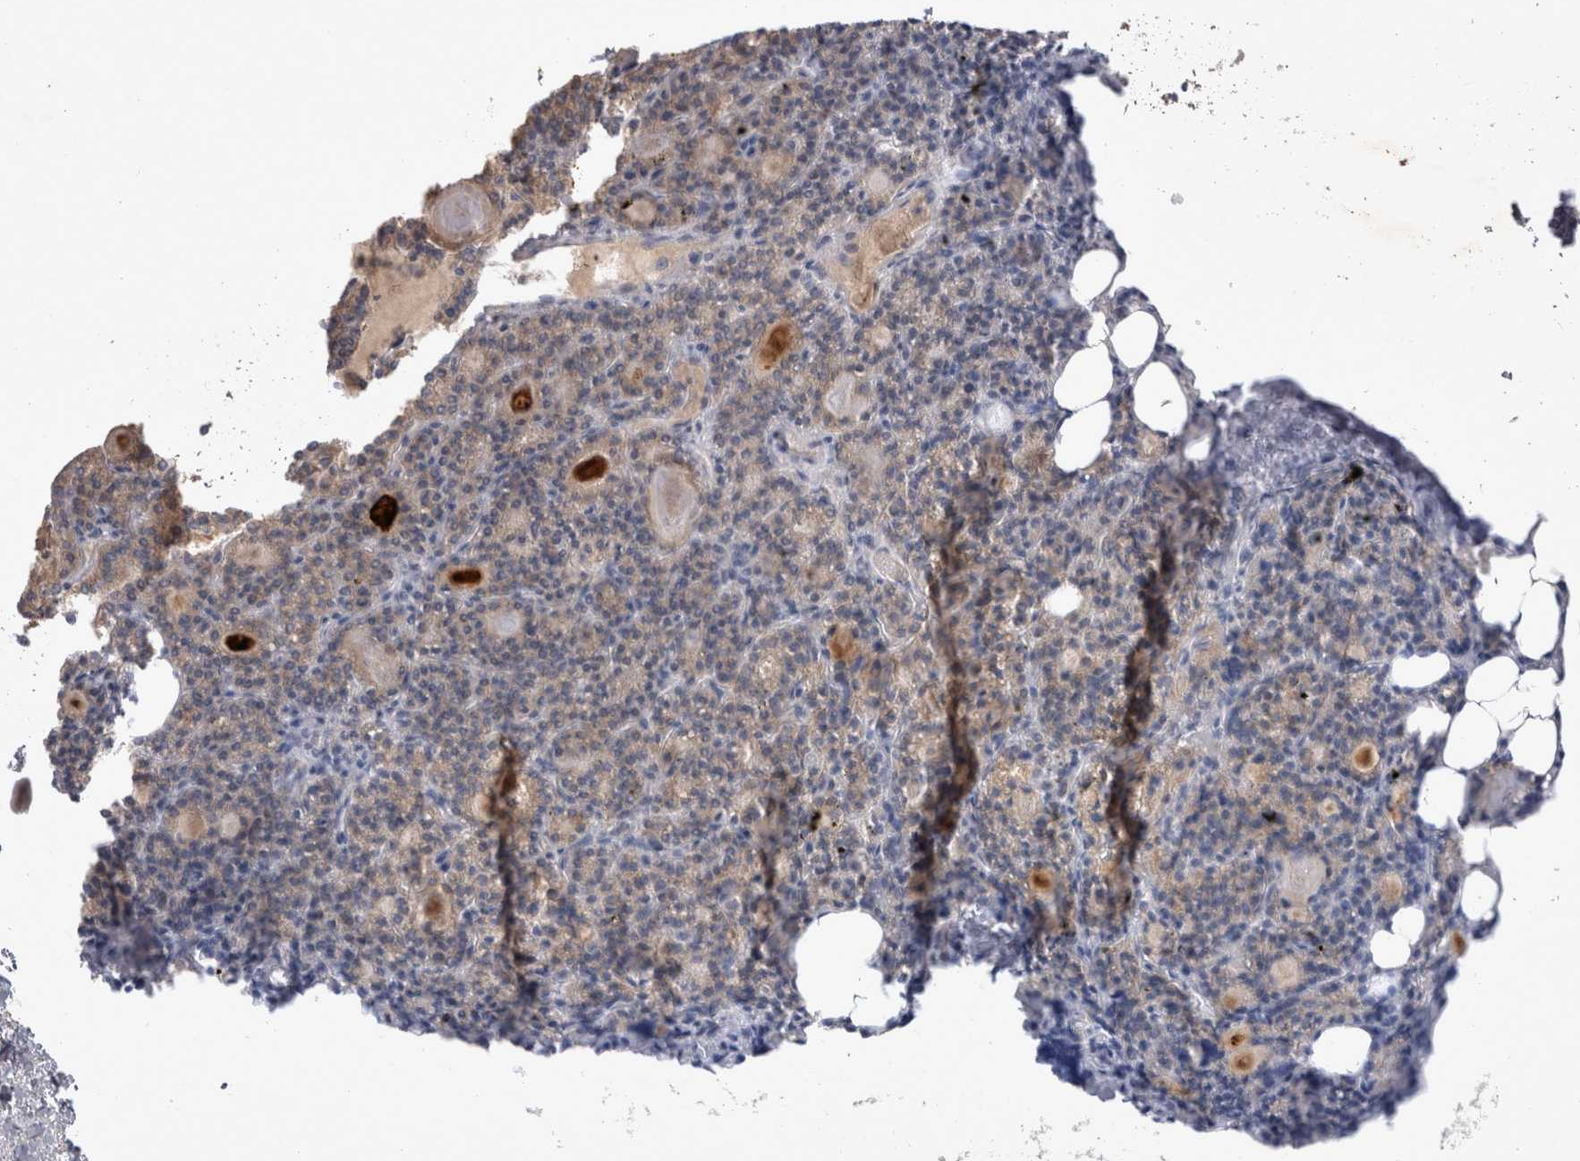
{"staining": {"intensity": "moderate", "quantity": ">75%", "location": "cytoplasmic/membranous"}, "tissue": "parathyroid gland", "cell_type": "Glandular cells", "image_type": "normal", "snomed": [{"axis": "morphology", "description": "Normal tissue, NOS"}, {"axis": "morphology", "description": "Adenoma, NOS"}, {"axis": "topography", "description": "Parathyroid gland"}], "caption": "Protein analysis of benign parathyroid gland displays moderate cytoplasmic/membranous staining in approximately >75% of glandular cells. The staining was performed using DAB (3,3'-diaminobenzidine), with brown indicating positive protein expression. Nuclei are stained blue with hematoxylin.", "gene": "SRD5A3", "patient": {"sex": "female", "age": 57}}